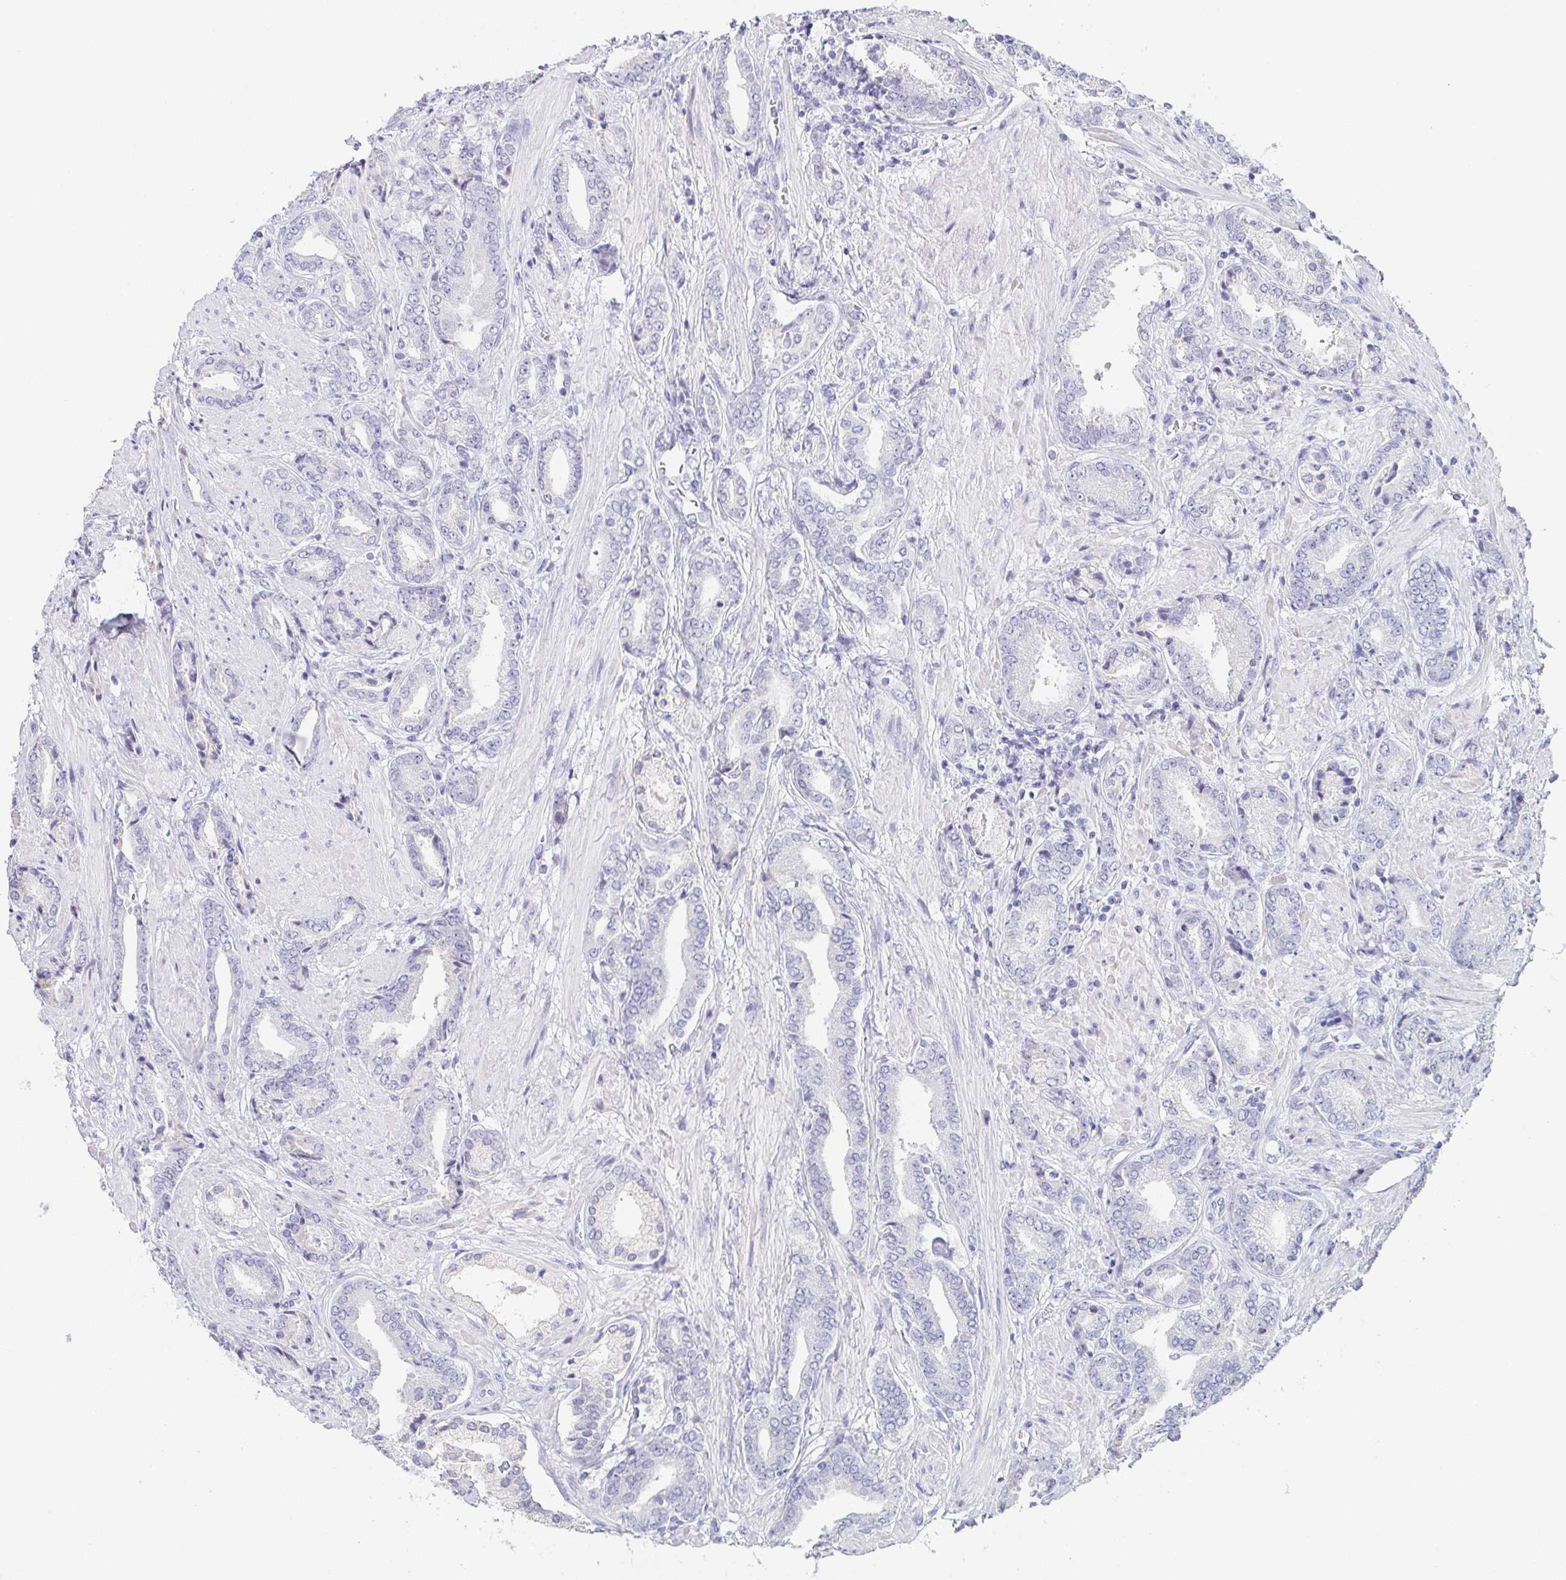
{"staining": {"intensity": "negative", "quantity": "none", "location": "none"}, "tissue": "prostate cancer", "cell_type": "Tumor cells", "image_type": "cancer", "snomed": [{"axis": "morphology", "description": "Adenocarcinoma, High grade"}, {"axis": "topography", "description": "Prostate"}], "caption": "Prostate cancer (high-grade adenocarcinoma) was stained to show a protein in brown. There is no significant staining in tumor cells.", "gene": "ITLN1", "patient": {"sex": "male", "age": 56}}